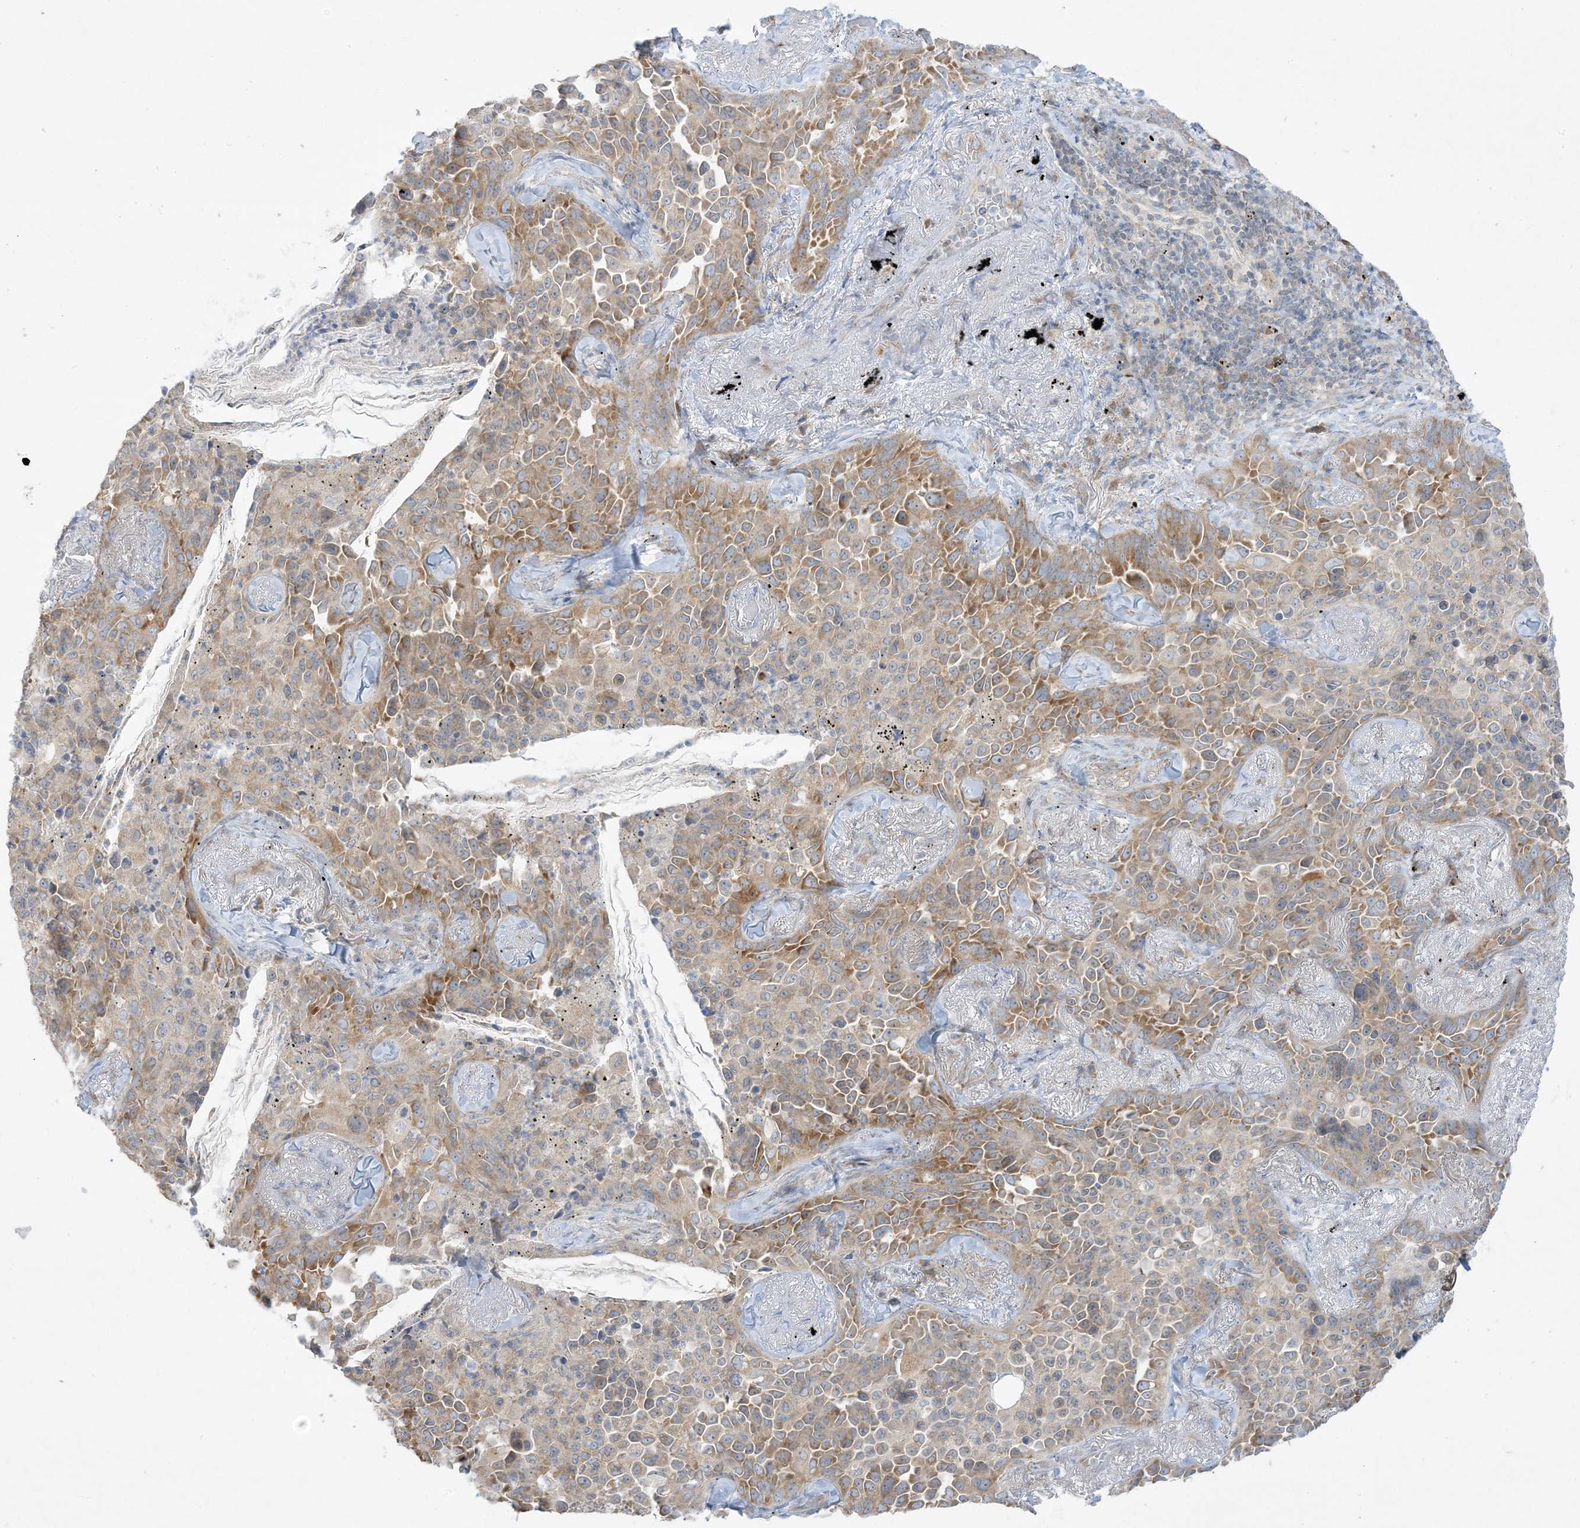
{"staining": {"intensity": "moderate", "quantity": ">75%", "location": "cytoplasmic/membranous"}, "tissue": "lung cancer", "cell_type": "Tumor cells", "image_type": "cancer", "snomed": [{"axis": "morphology", "description": "Adenocarcinoma, NOS"}, {"axis": "topography", "description": "Lung"}], "caption": "IHC of human lung cancer (adenocarcinoma) shows medium levels of moderate cytoplasmic/membranous positivity in about >75% of tumor cells. Immunohistochemistry stains the protein in brown and the nuclei are stained blue.", "gene": "RPP40", "patient": {"sex": "female", "age": 67}}